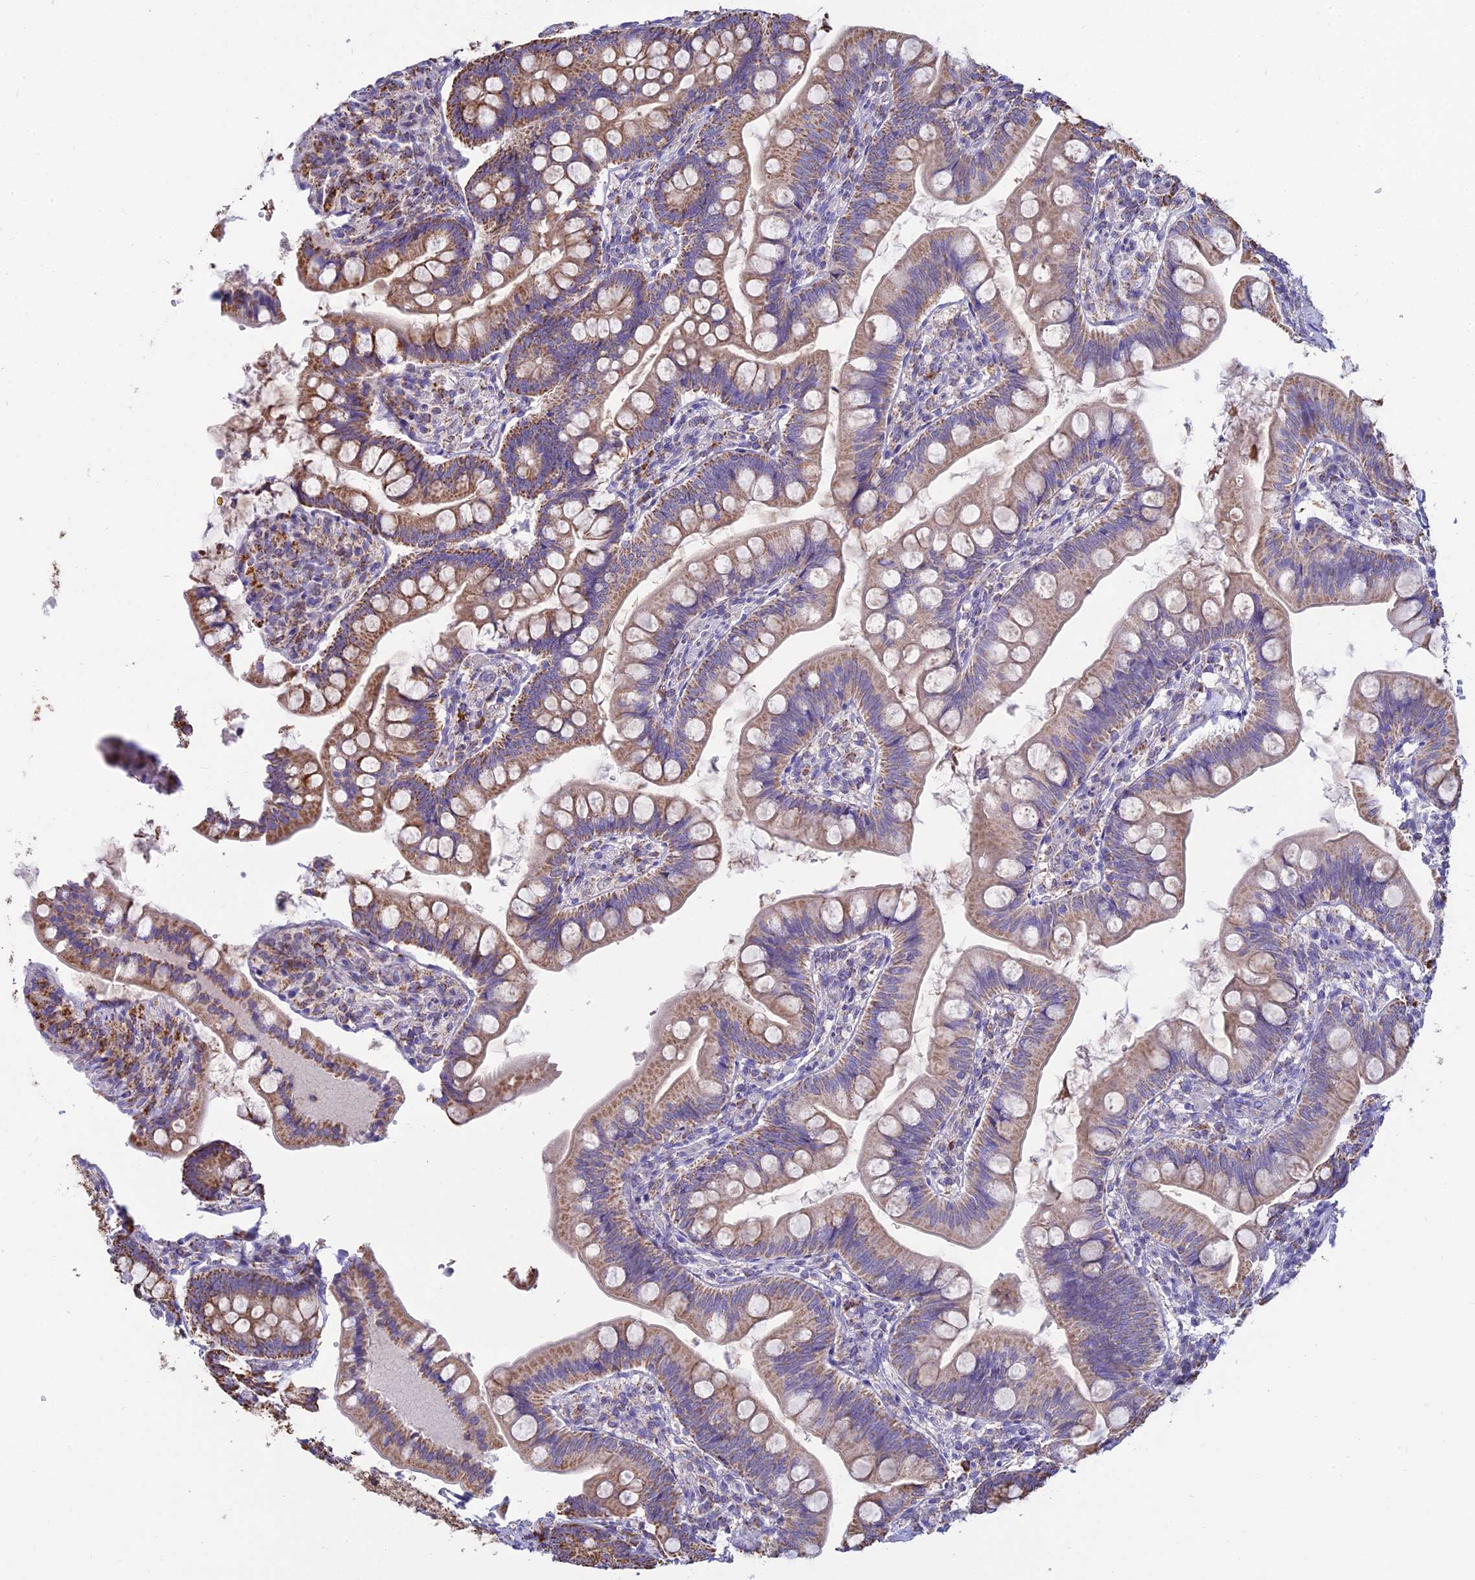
{"staining": {"intensity": "moderate", "quantity": ">75%", "location": "cytoplasmic/membranous"}, "tissue": "small intestine", "cell_type": "Glandular cells", "image_type": "normal", "snomed": [{"axis": "morphology", "description": "Normal tissue, NOS"}, {"axis": "topography", "description": "Small intestine"}], "caption": "Protein staining of benign small intestine reveals moderate cytoplasmic/membranous expression in approximately >75% of glandular cells. (Stains: DAB (3,3'-diaminobenzidine) in brown, nuclei in blue, Microscopy: brightfield microscopy at high magnification).", "gene": "OR2W3", "patient": {"sex": "male", "age": 7}}